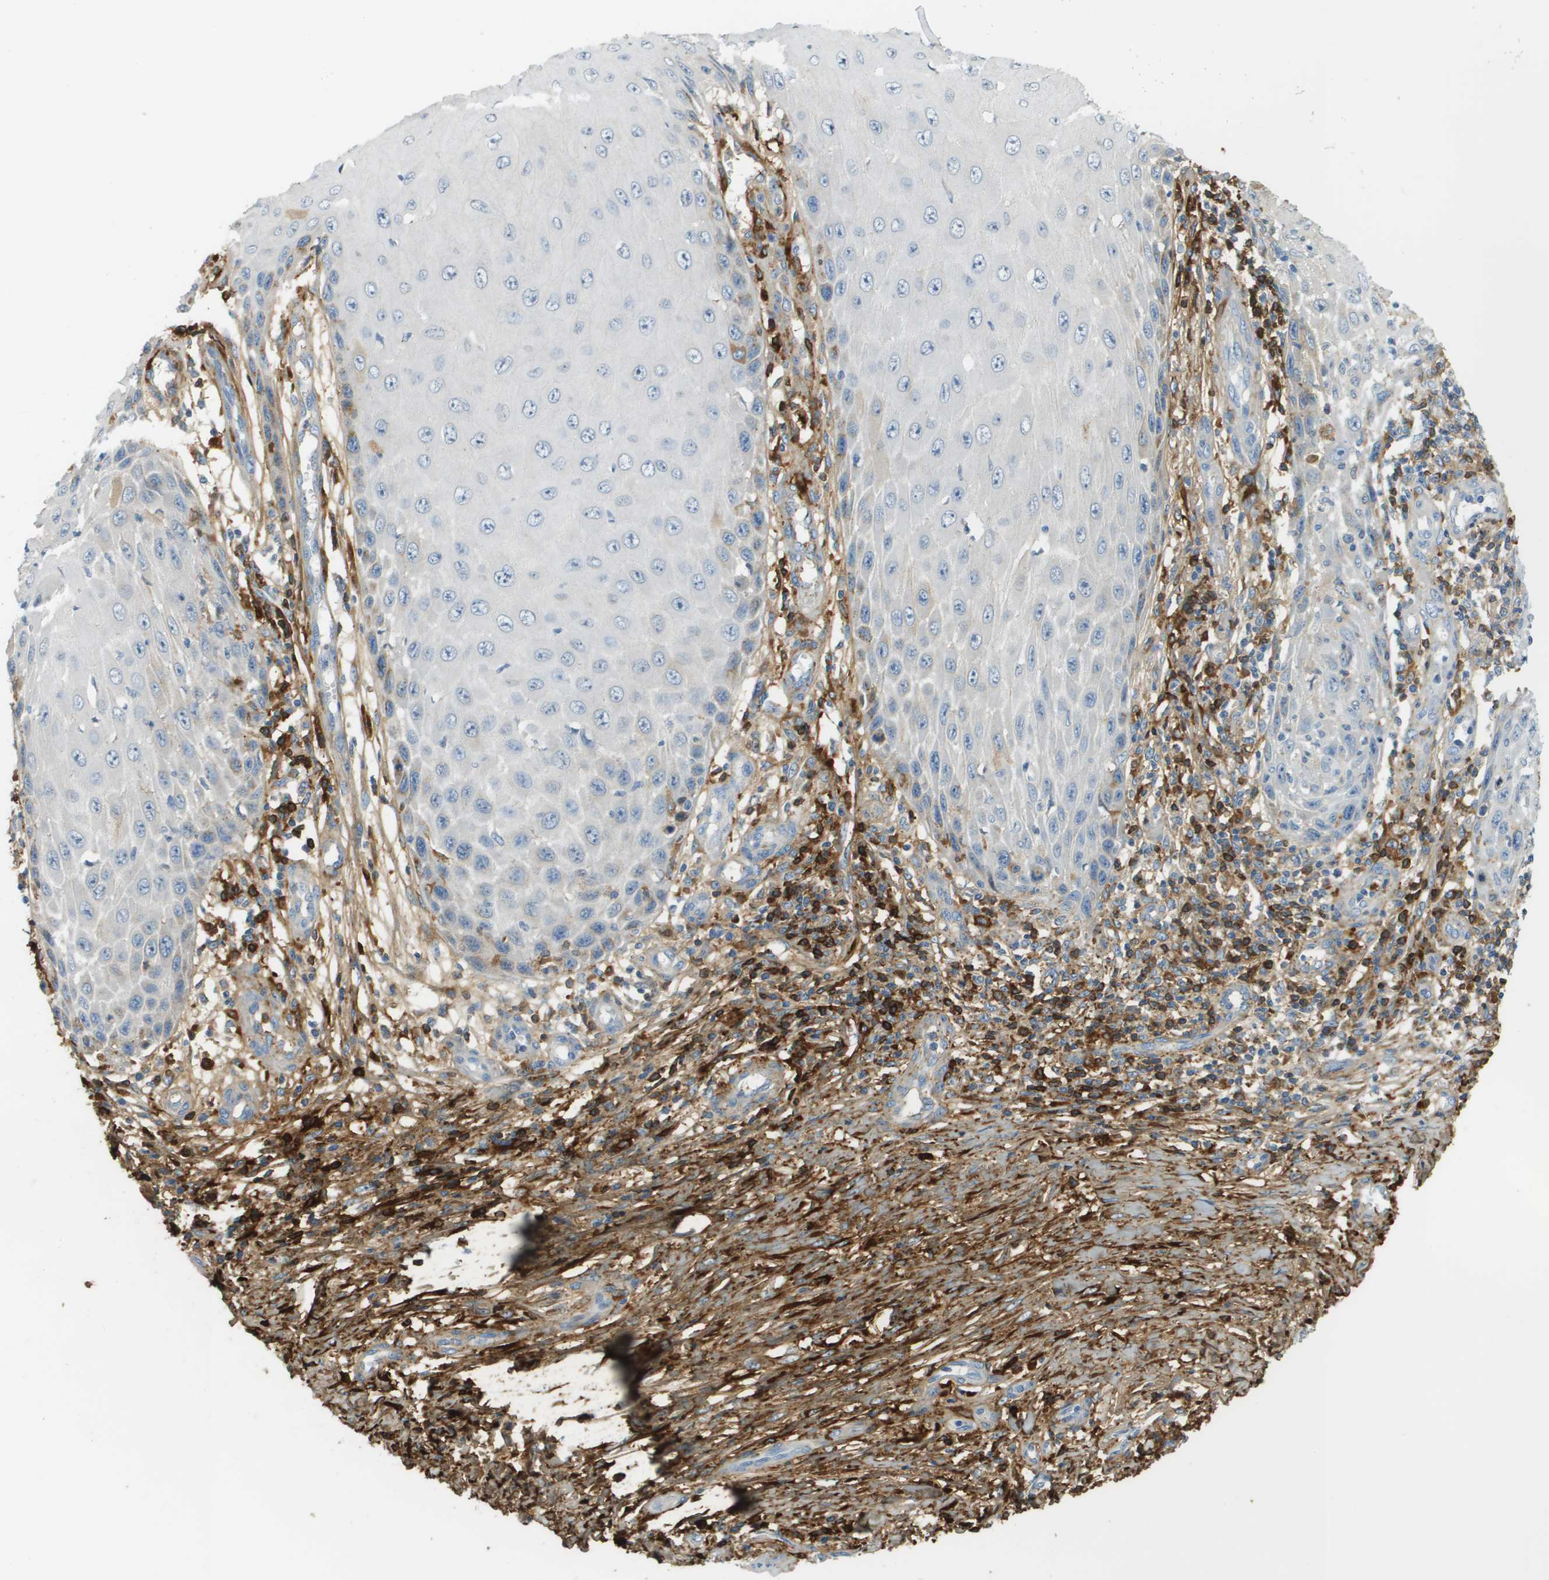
{"staining": {"intensity": "negative", "quantity": "none", "location": "none"}, "tissue": "skin cancer", "cell_type": "Tumor cells", "image_type": "cancer", "snomed": [{"axis": "morphology", "description": "Squamous cell carcinoma, NOS"}, {"axis": "topography", "description": "Skin"}], "caption": "DAB immunohistochemical staining of human skin squamous cell carcinoma displays no significant expression in tumor cells. (Brightfield microscopy of DAB (3,3'-diaminobenzidine) immunohistochemistry (IHC) at high magnification).", "gene": "DCN", "patient": {"sex": "female", "age": 73}}